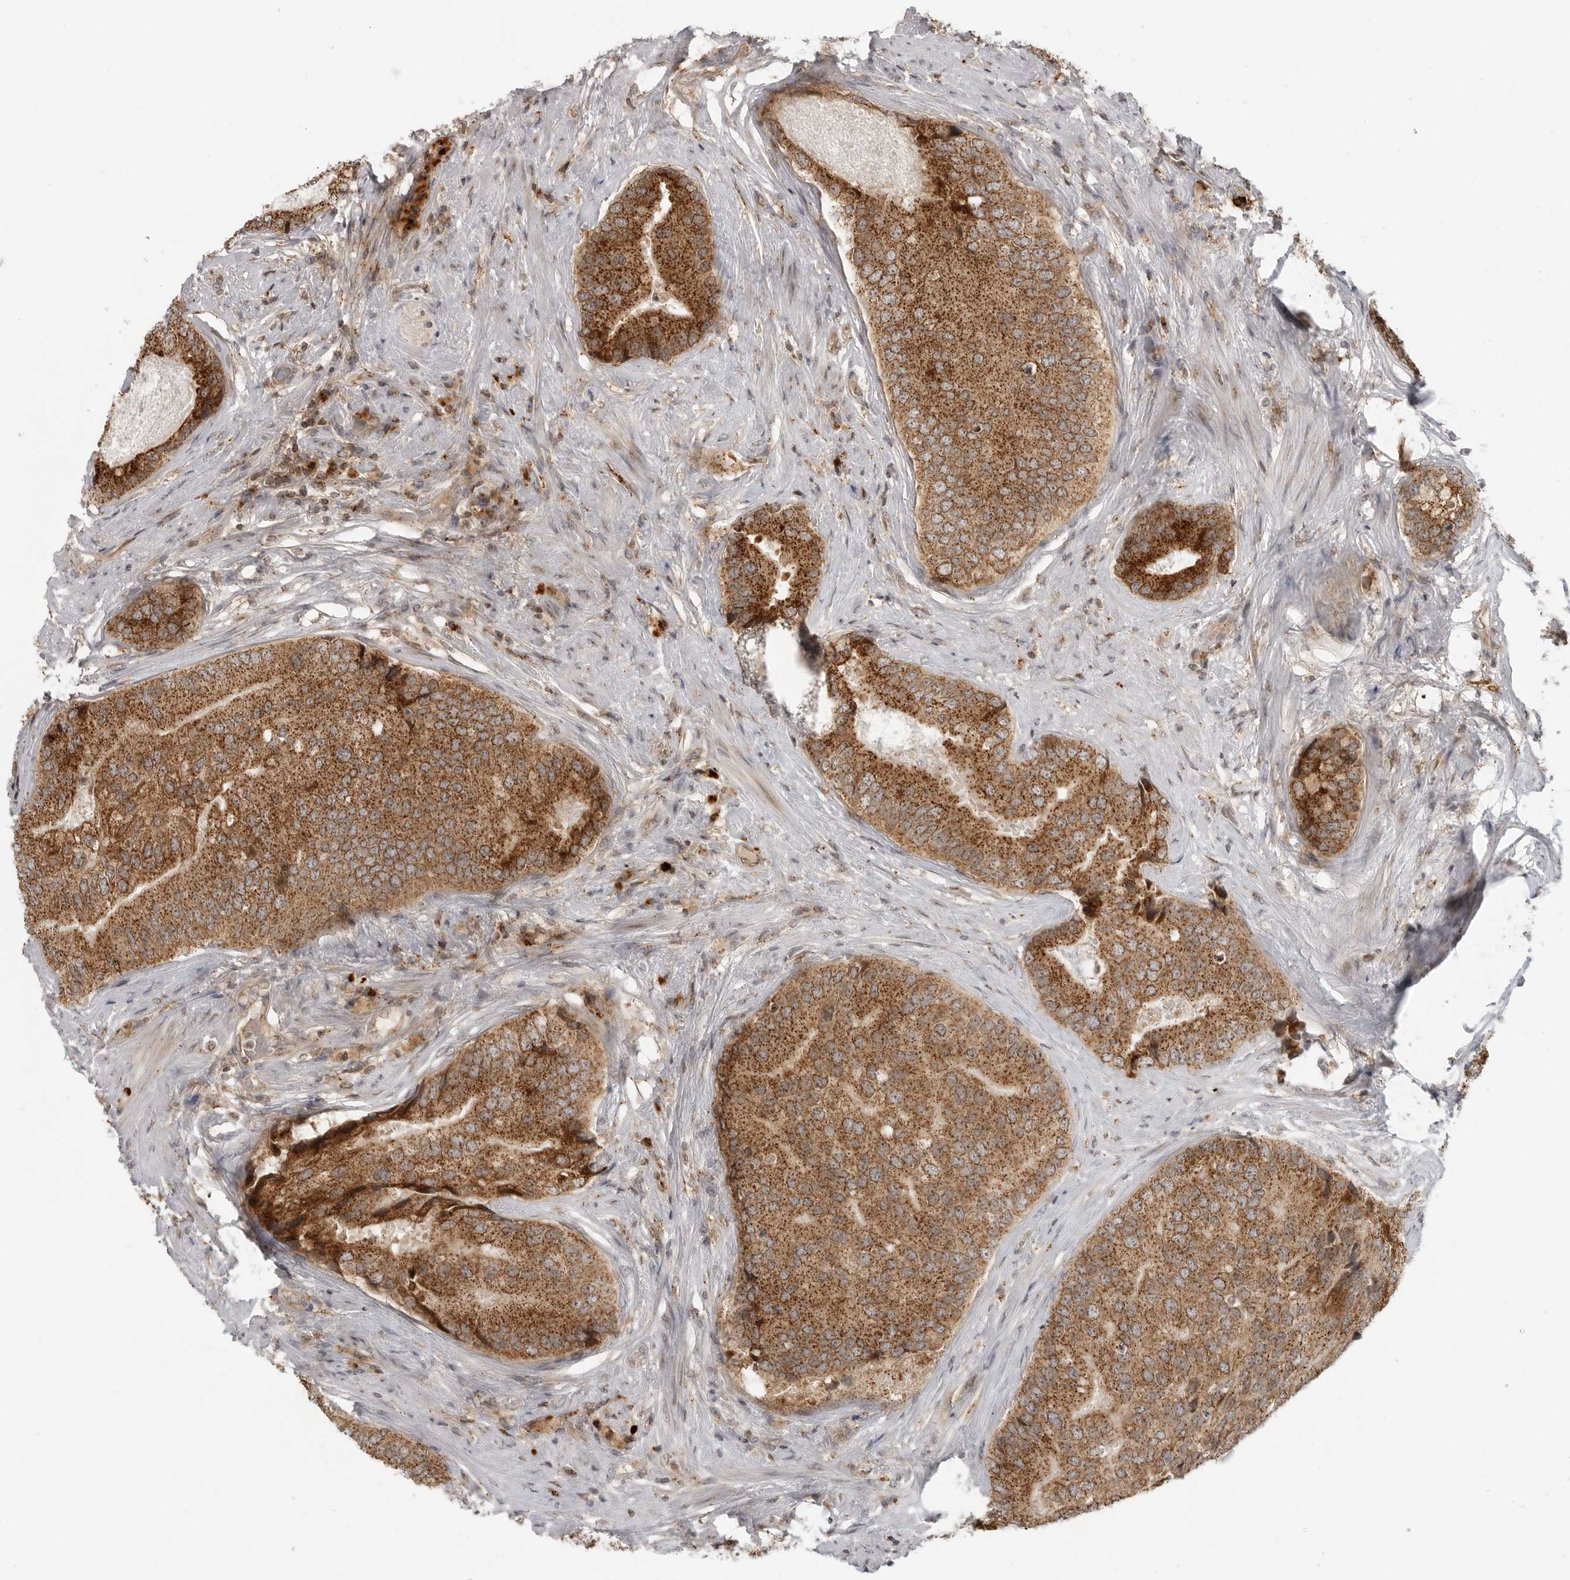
{"staining": {"intensity": "strong", "quantity": ">75%", "location": "cytoplasmic/membranous"}, "tissue": "prostate cancer", "cell_type": "Tumor cells", "image_type": "cancer", "snomed": [{"axis": "morphology", "description": "Adenocarcinoma, High grade"}, {"axis": "topography", "description": "Prostate"}], "caption": "Immunohistochemical staining of human prostate cancer shows strong cytoplasmic/membranous protein positivity in about >75% of tumor cells.", "gene": "COPA", "patient": {"sex": "male", "age": 70}}